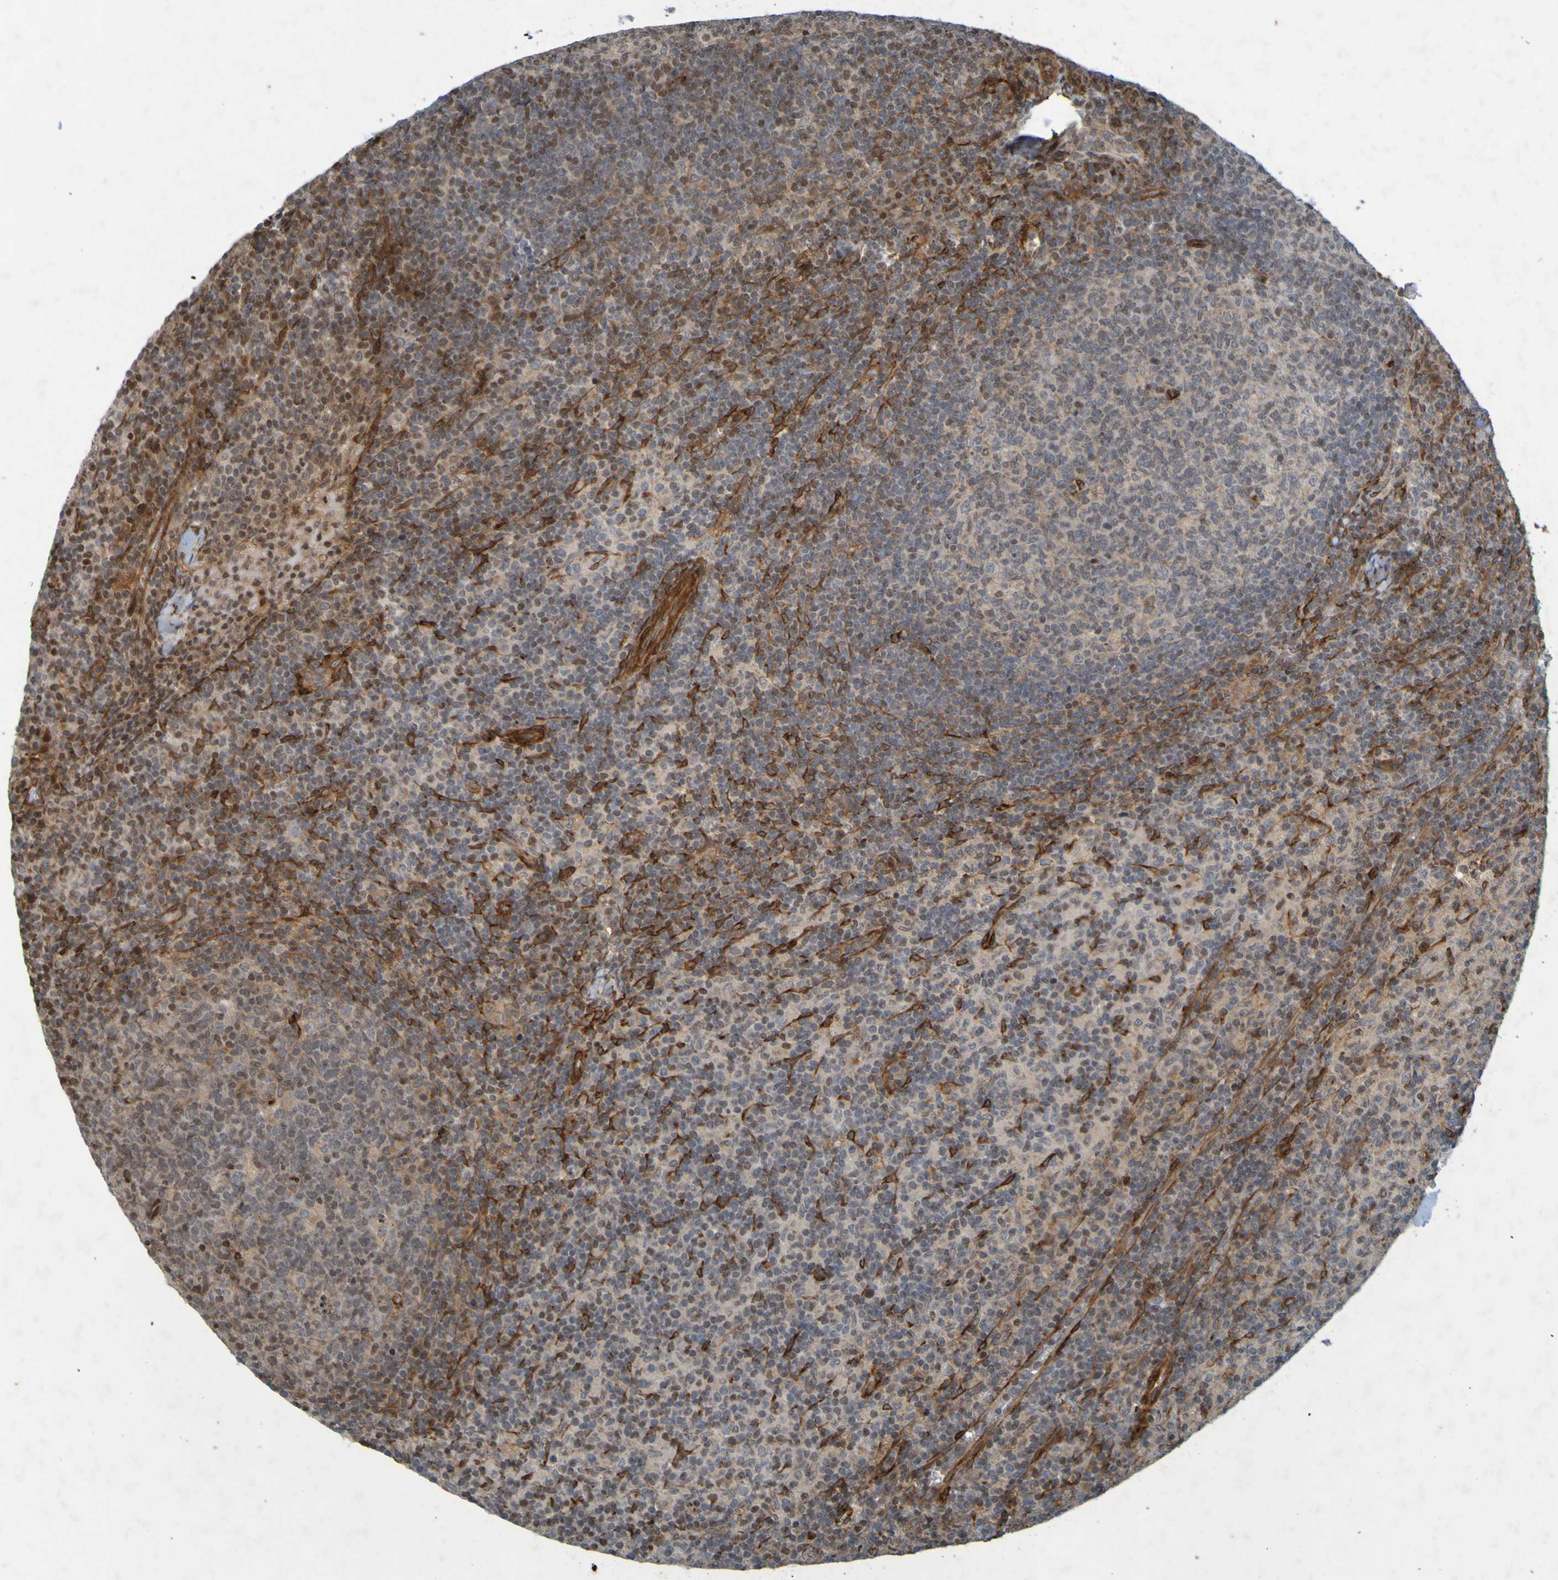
{"staining": {"intensity": "moderate", "quantity": "<25%", "location": "cytoplasmic/membranous"}, "tissue": "lymph node", "cell_type": "Germinal center cells", "image_type": "normal", "snomed": [{"axis": "morphology", "description": "Normal tissue, NOS"}, {"axis": "morphology", "description": "Inflammation, NOS"}, {"axis": "topography", "description": "Lymph node"}], "caption": "High-magnification brightfield microscopy of normal lymph node stained with DAB (brown) and counterstained with hematoxylin (blue). germinal center cells exhibit moderate cytoplasmic/membranous staining is appreciated in about<25% of cells.", "gene": "GUCY1A1", "patient": {"sex": "male", "age": 55}}